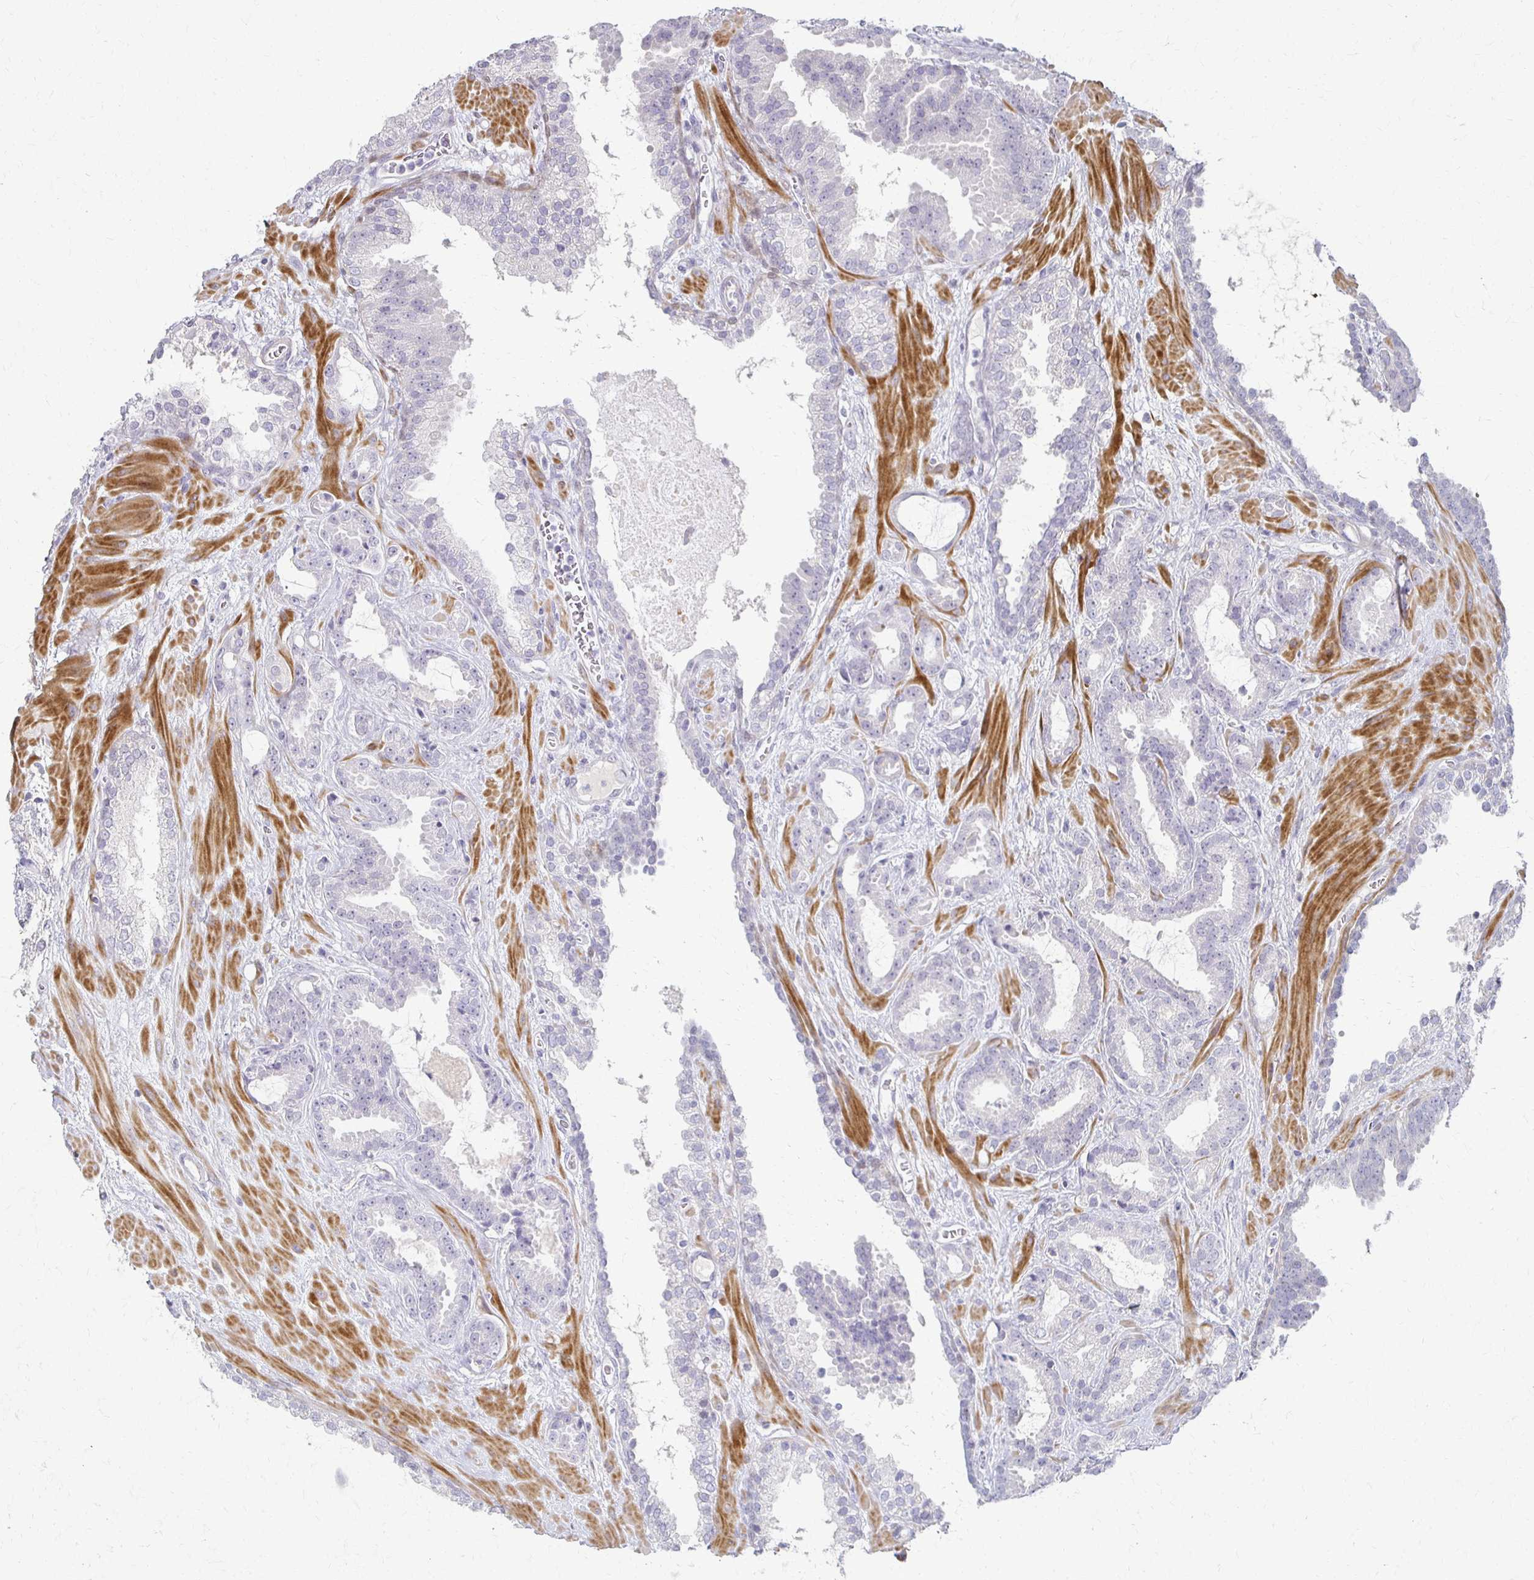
{"staining": {"intensity": "negative", "quantity": "none", "location": "none"}, "tissue": "prostate cancer", "cell_type": "Tumor cells", "image_type": "cancer", "snomed": [{"axis": "morphology", "description": "Adenocarcinoma, Low grade"}, {"axis": "topography", "description": "Prostate"}], "caption": "Prostate low-grade adenocarcinoma was stained to show a protein in brown. There is no significant staining in tumor cells.", "gene": "FOXO4", "patient": {"sex": "male", "age": 62}}